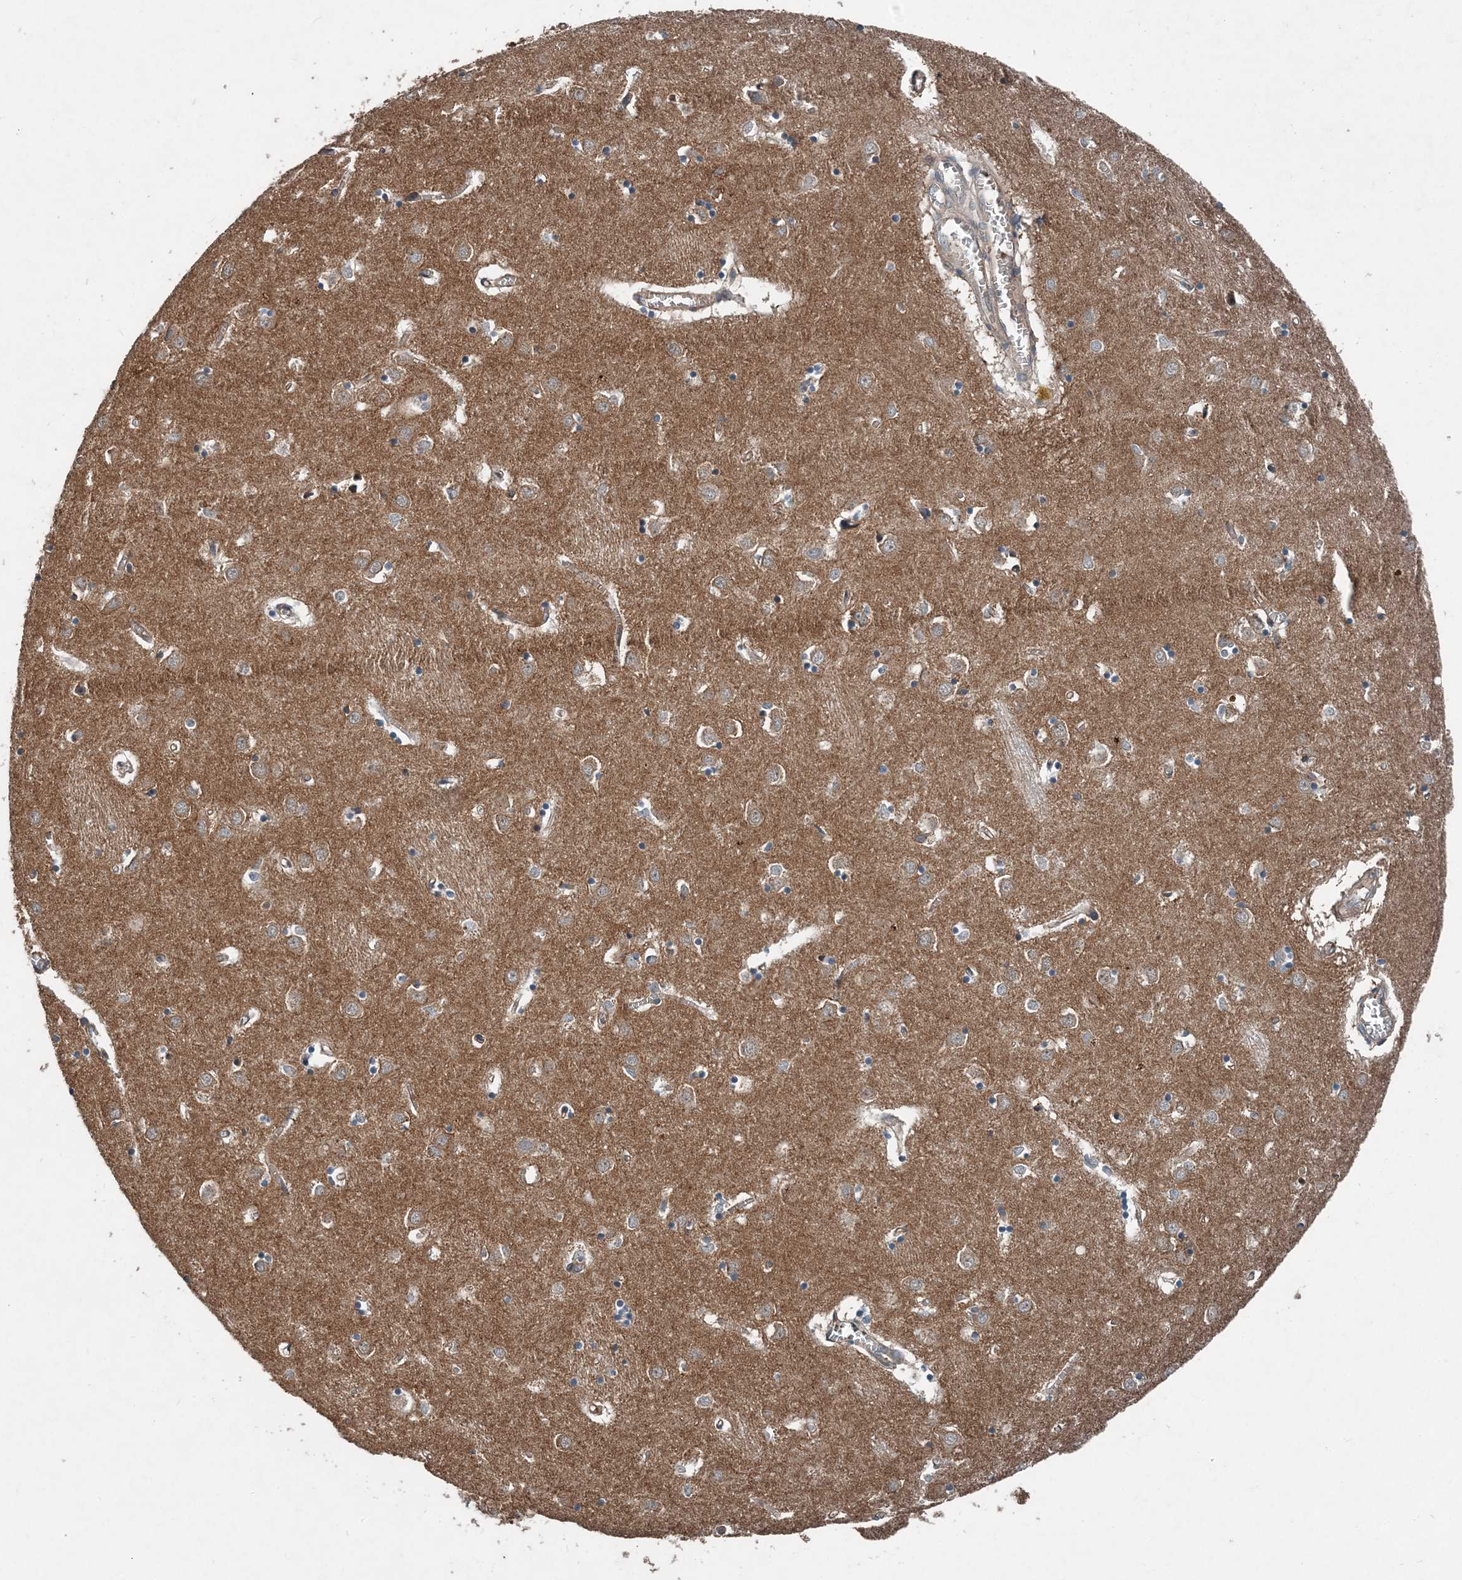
{"staining": {"intensity": "weak", "quantity": "25%-75%", "location": "cytoplasmic/membranous"}, "tissue": "caudate", "cell_type": "Glial cells", "image_type": "normal", "snomed": [{"axis": "morphology", "description": "Normal tissue, NOS"}, {"axis": "topography", "description": "Lateral ventricle wall"}], "caption": "Protein staining exhibits weak cytoplasmic/membranous expression in about 25%-75% of glial cells in unremarkable caudate.", "gene": "SMPD3", "patient": {"sex": "male", "age": 70}}